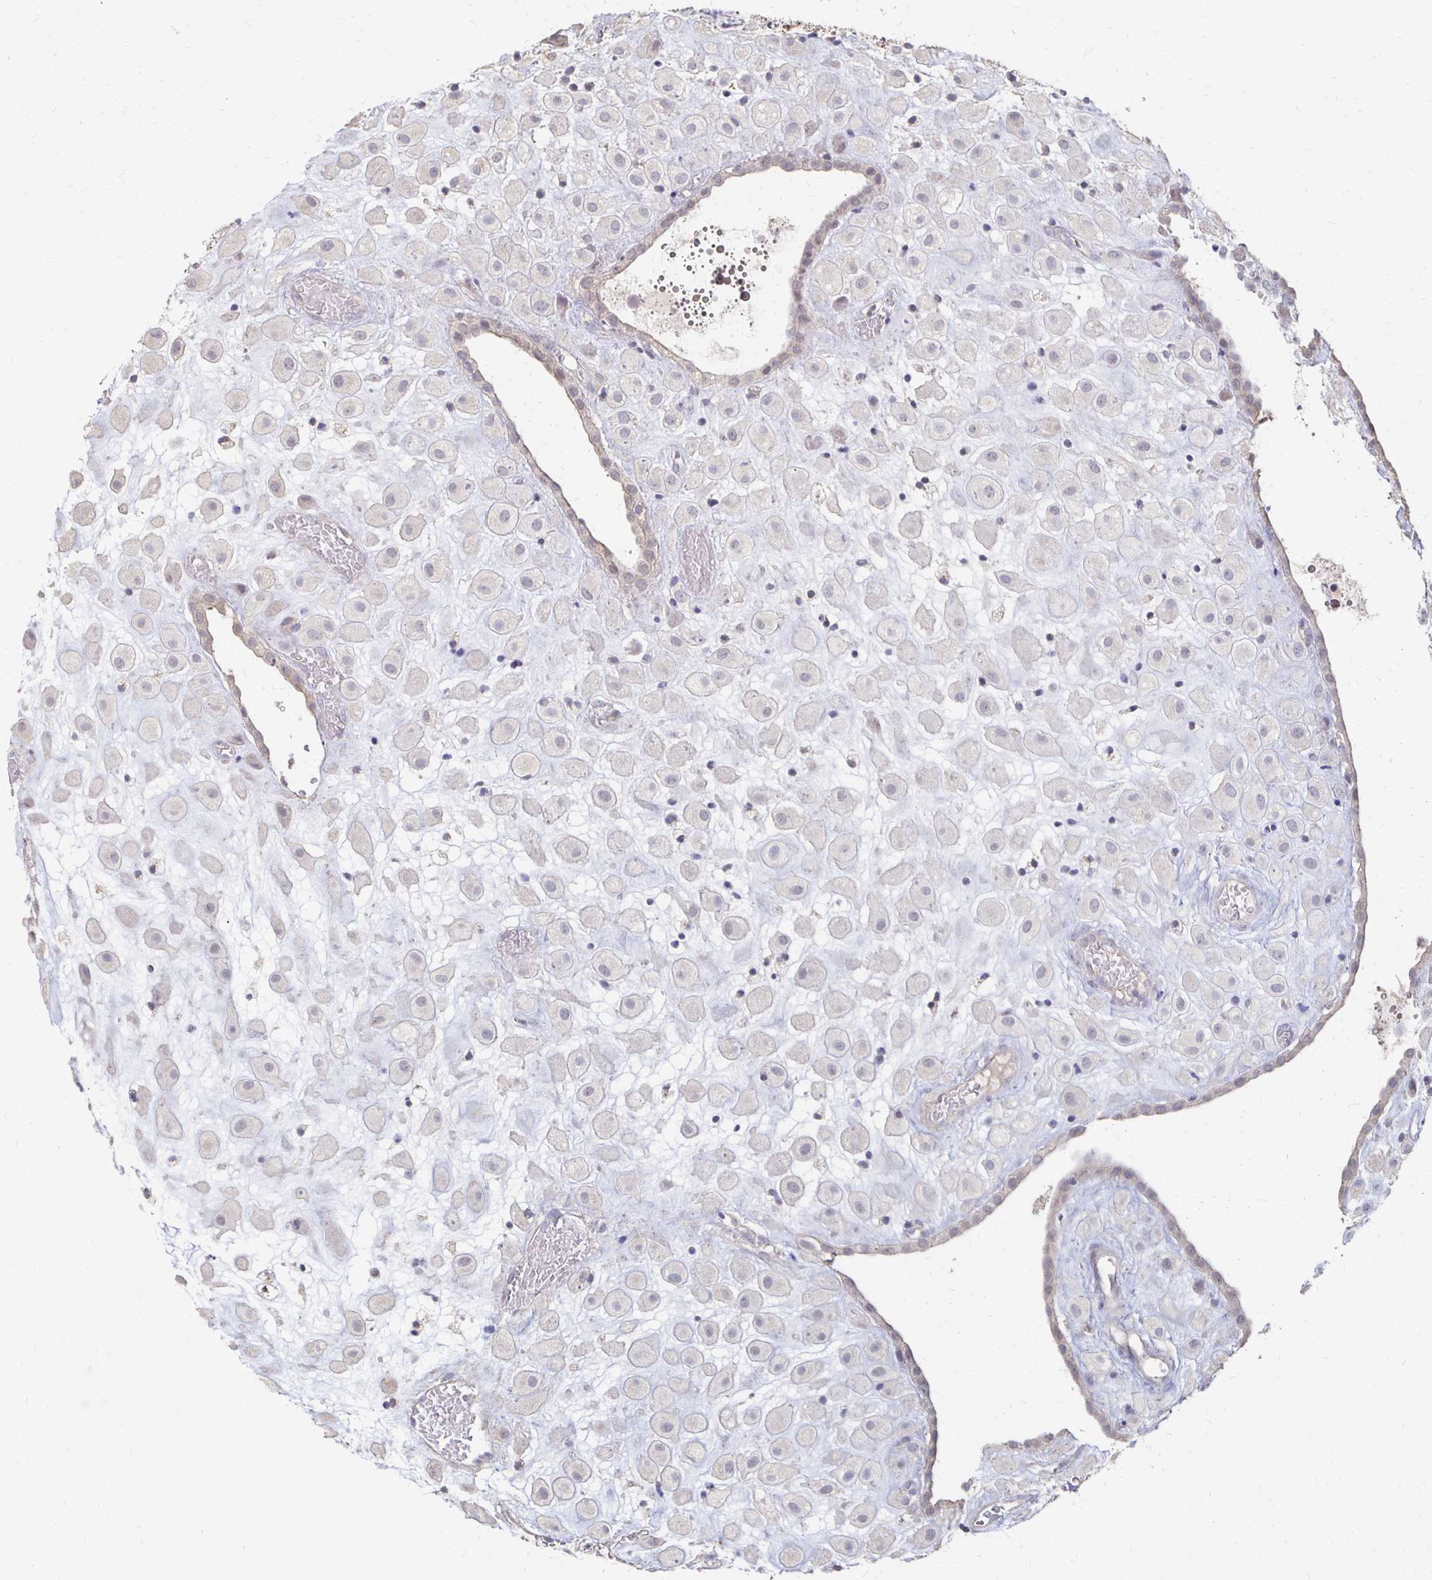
{"staining": {"intensity": "negative", "quantity": "none", "location": "none"}, "tissue": "placenta", "cell_type": "Decidual cells", "image_type": "normal", "snomed": [{"axis": "morphology", "description": "Normal tissue, NOS"}, {"axis": "topography", "description": "Placenta"}], "caption": "This is an immunohistochemistry image of benign human placenta. There is no expression in decidual cells.", "gene": "ZNF727", "patient": {"sex": "female", "age": 24}}